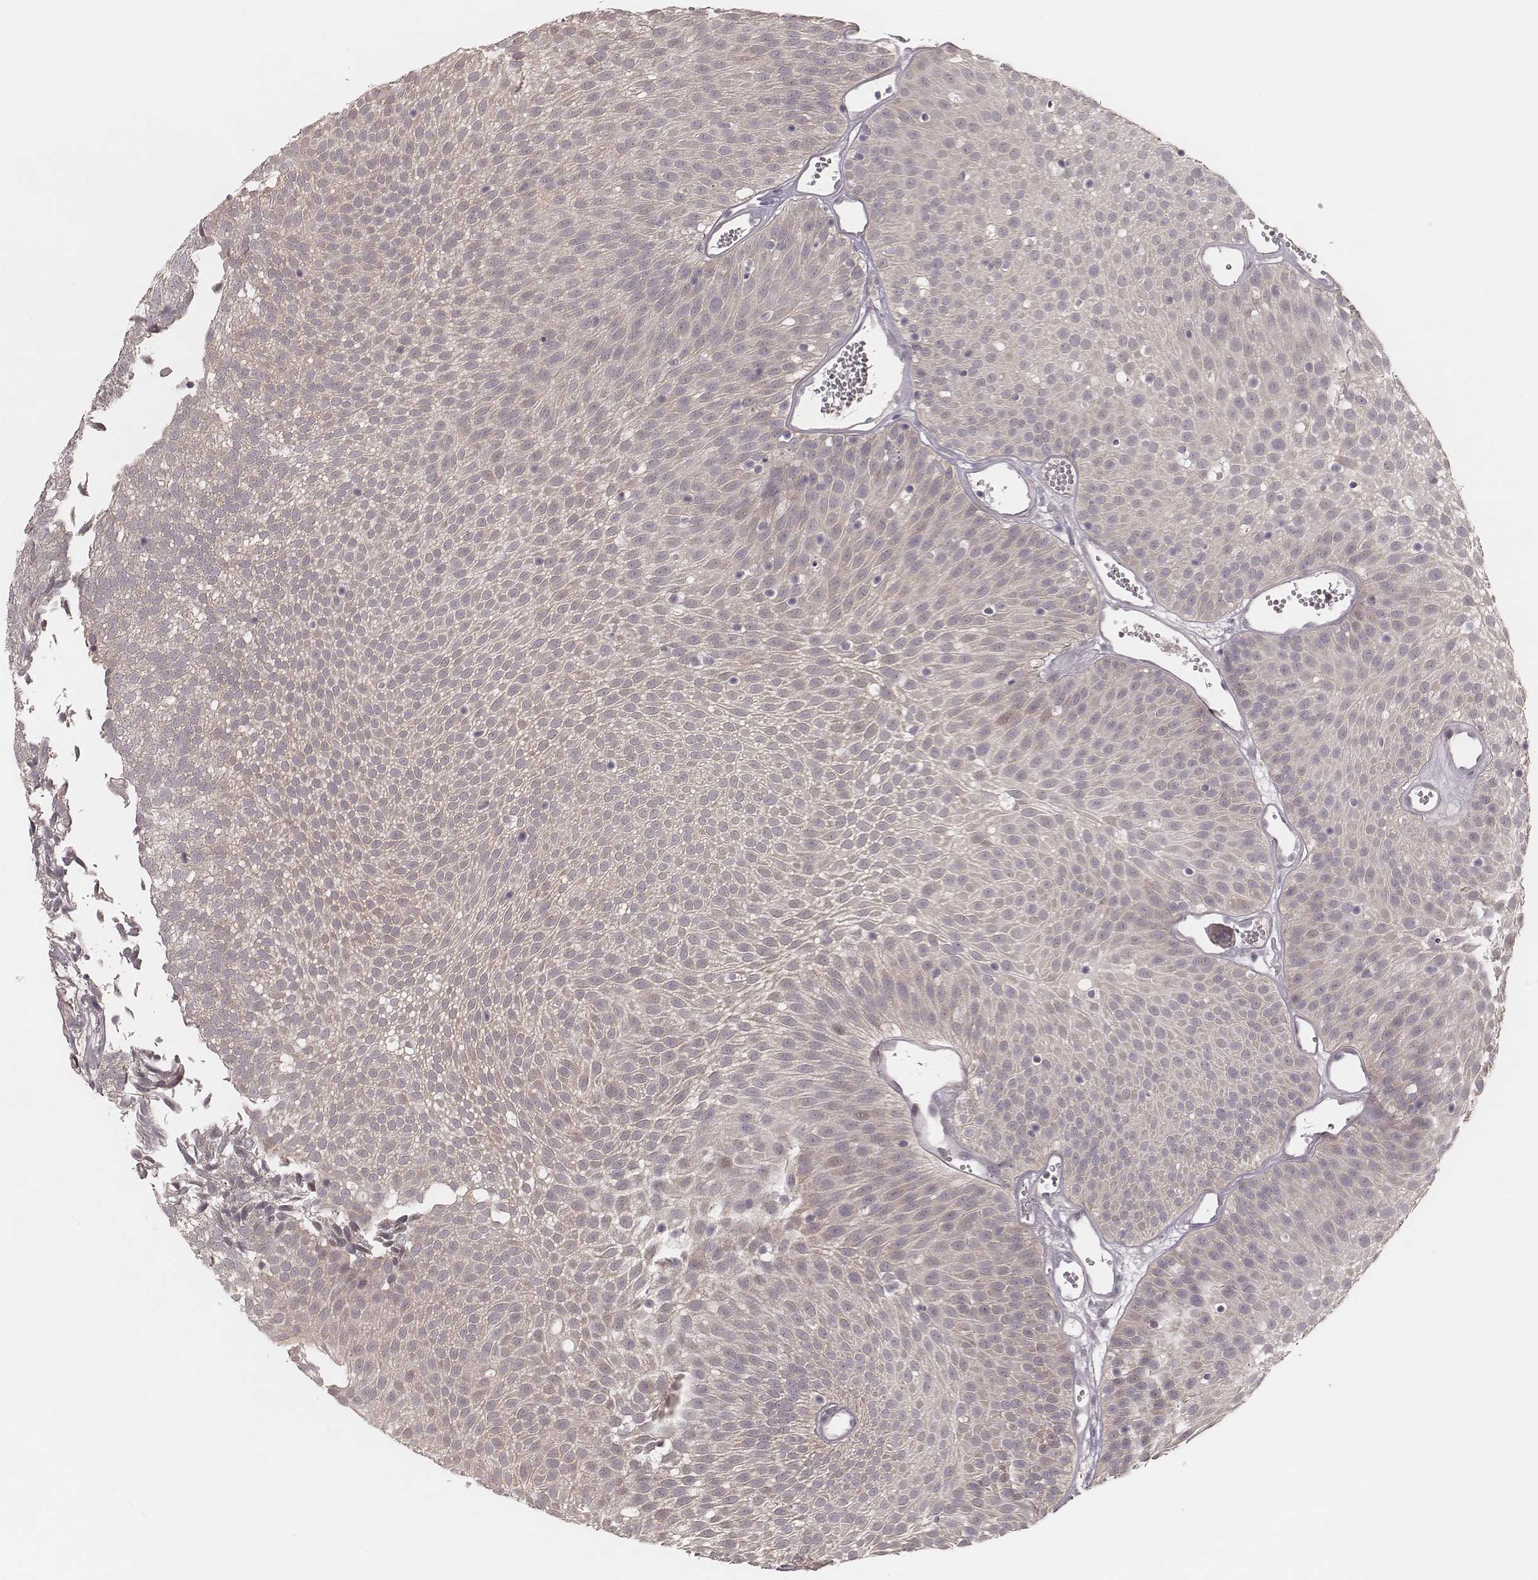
{"staining": {"intensity": "negative", "quantity": "none", "location": "none"}, "tissue": "urothelial cancer", "cell_type": "Tumor cells", "image_type": "cancer", "snomed": [{"axis": "morphology", "description": "Urothelial carcinoma, Low grade"}, {"axis": "topography", "description": "Urinary bladder"}], "caption": "Human urothelial carcinoma (low-grade) stained for a protein using immunohistochemistry (IHC) displays no positivity in tumor cells.", "gene": "FAM13B", "patient": {"sex": "male", "age": 52}}